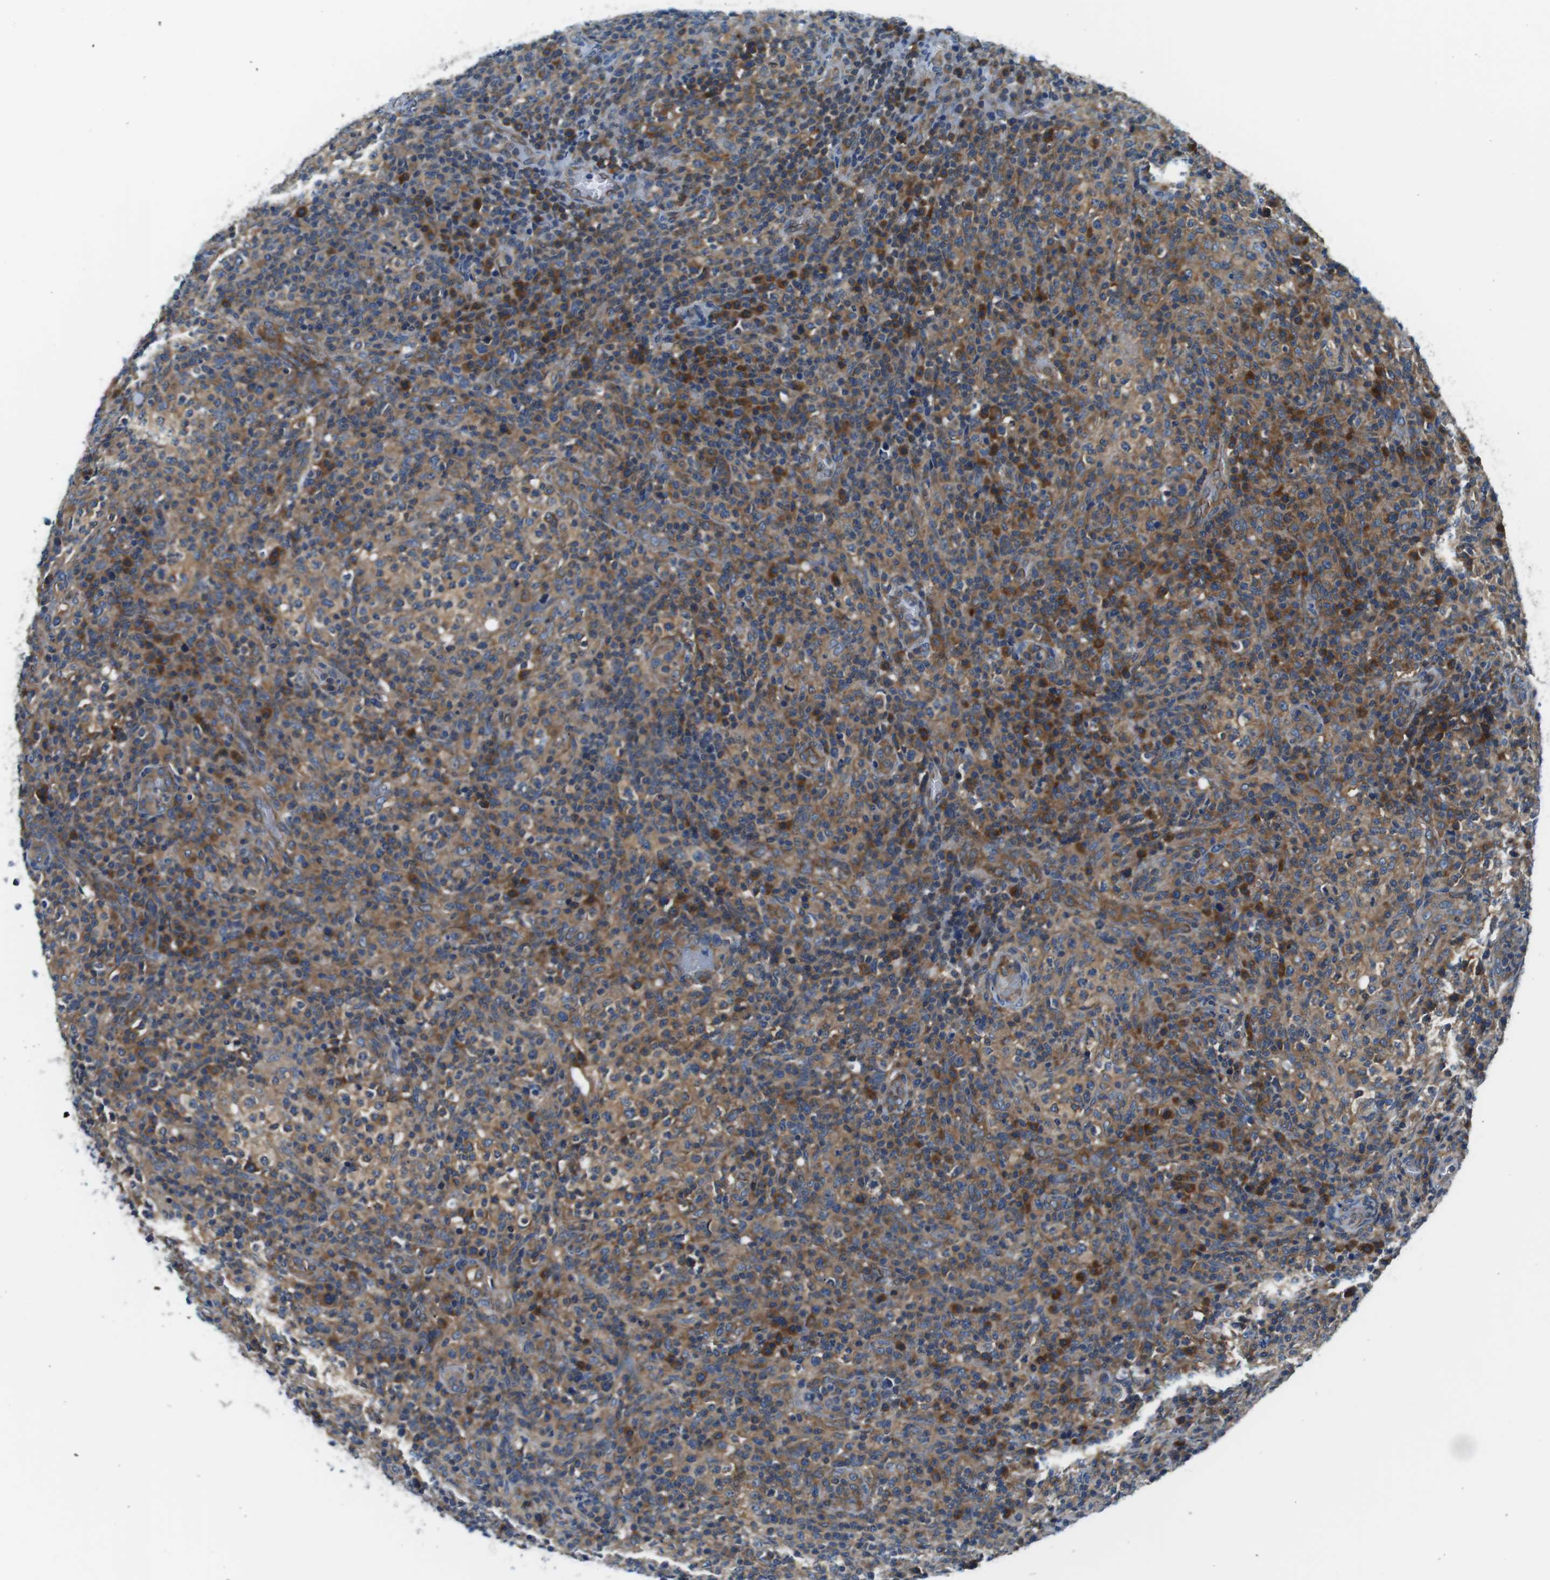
{"staining": {"intensity": "moderate", "quantity": ">75%", "location": "cytoplasmic/membranous"}, "tissue": "lymphoma", "cell_type": "Tumor cells", "image_type": "cancer", "snomed": [{"axis": "morphology", "description": "Malignant lymphoma, non-Hodgkin's type, High grade"}, {"axis": "topography", "description": "Lymph node"}], "caption": "Human lymphoma stained for a protein (brown) exhibits moderate cytoplasmic/membranous positive positivity in approximately >75% of tumor cells.", "gene": "EIF2B5", "patient": {"sex": "female", "age": 76}}